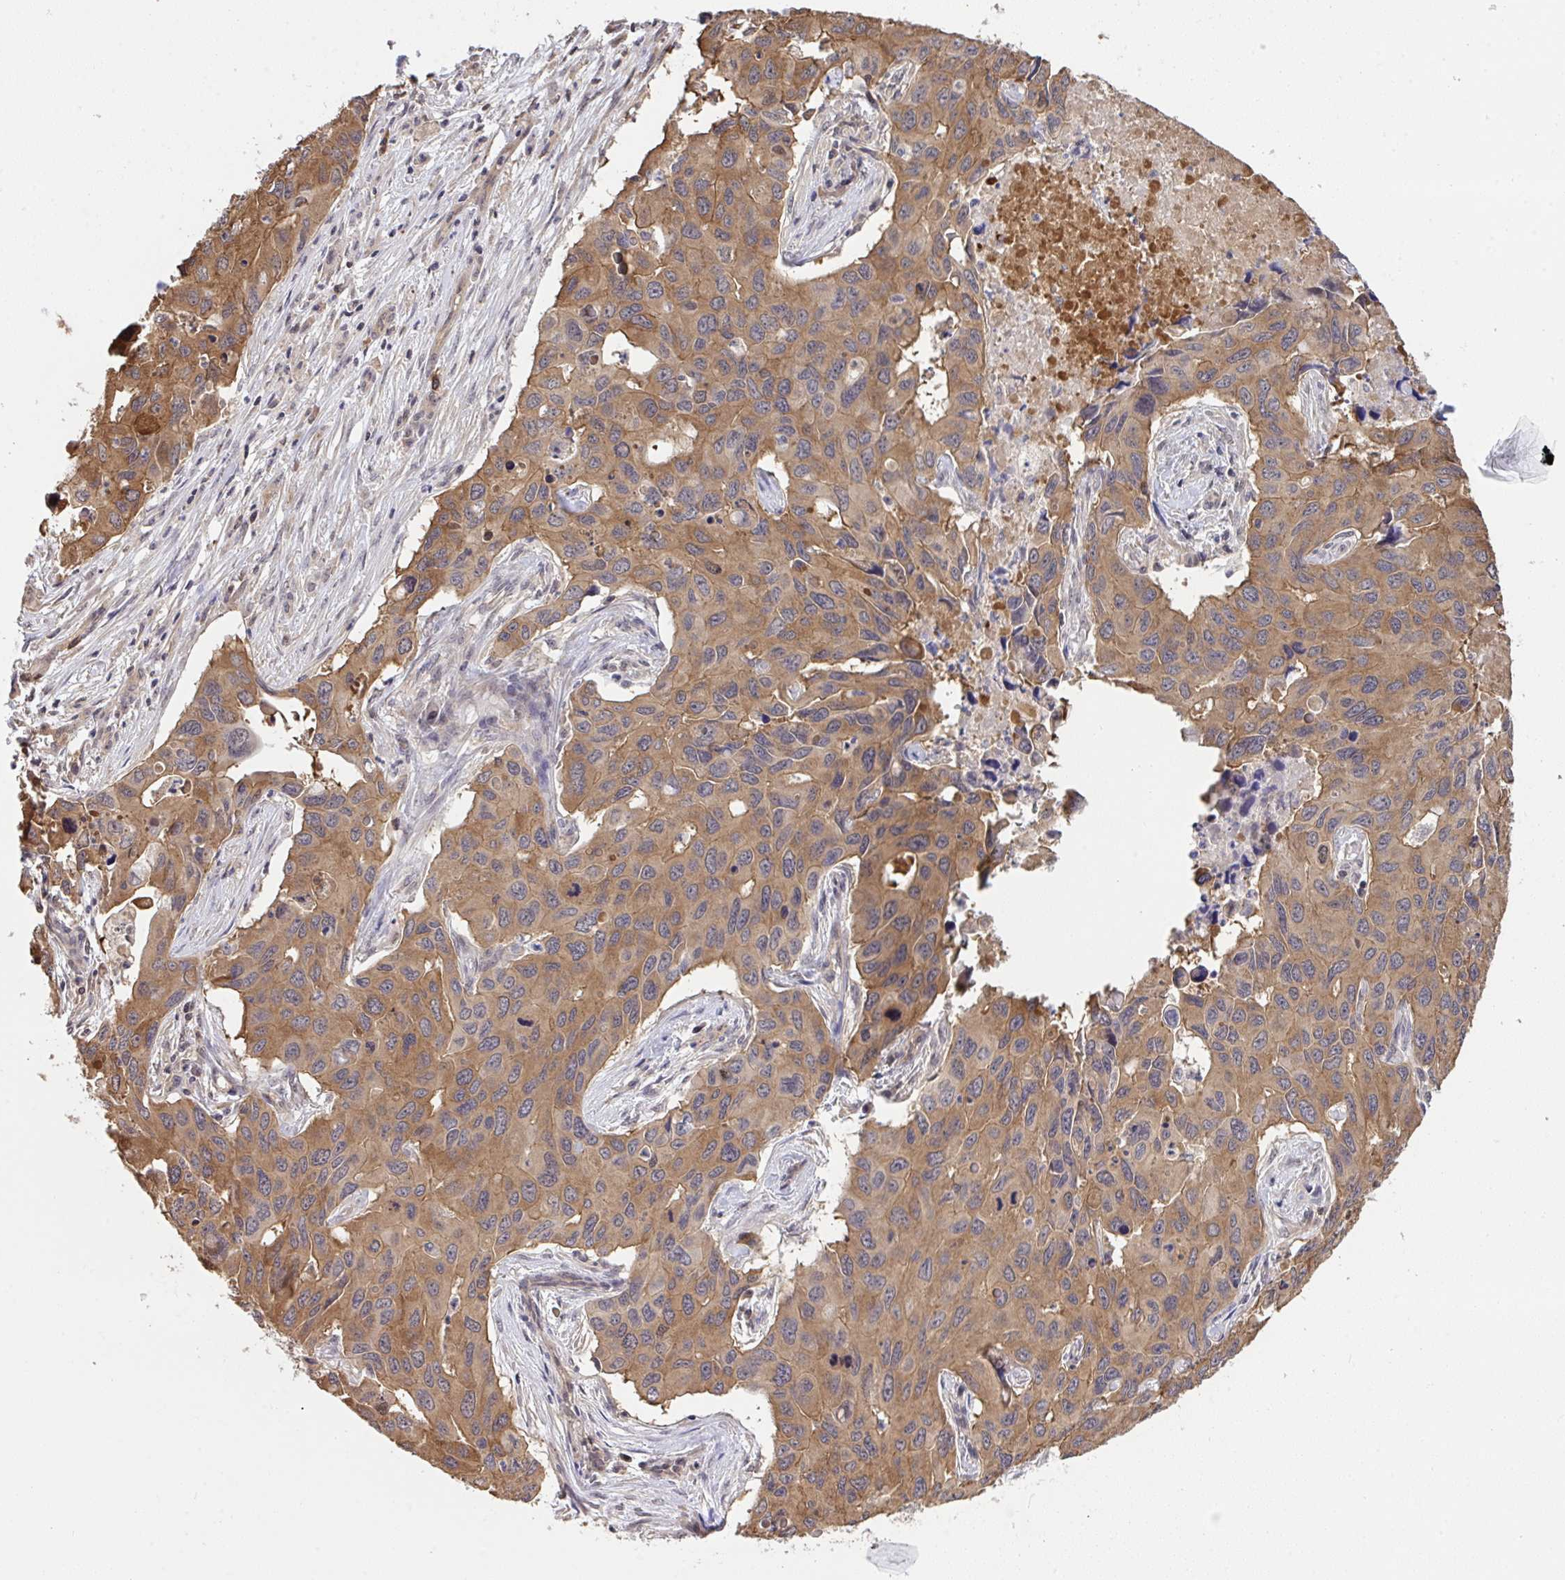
{"staining": {"intensity": "moderate", "quantity": ">75%", "location": "cytoplasmic/membranous"}, "tissue": "lung cancer", "cell_type": "Tumor cells", "image_type": "cancer", "snomed": [{"axis": "morphology", "description": "Adenocarcinoma, NOS"}, {"axis": "topography", "description": "Lung"}], "caption": "Human adenocarcinoma (lung) stained with a brown dye displays moderate cytoplasmic/membranous positive positivity in approximately >75% of tumor cells.", "gene": "C12orf57", "patient": {"sex": "male", "age": 64}}